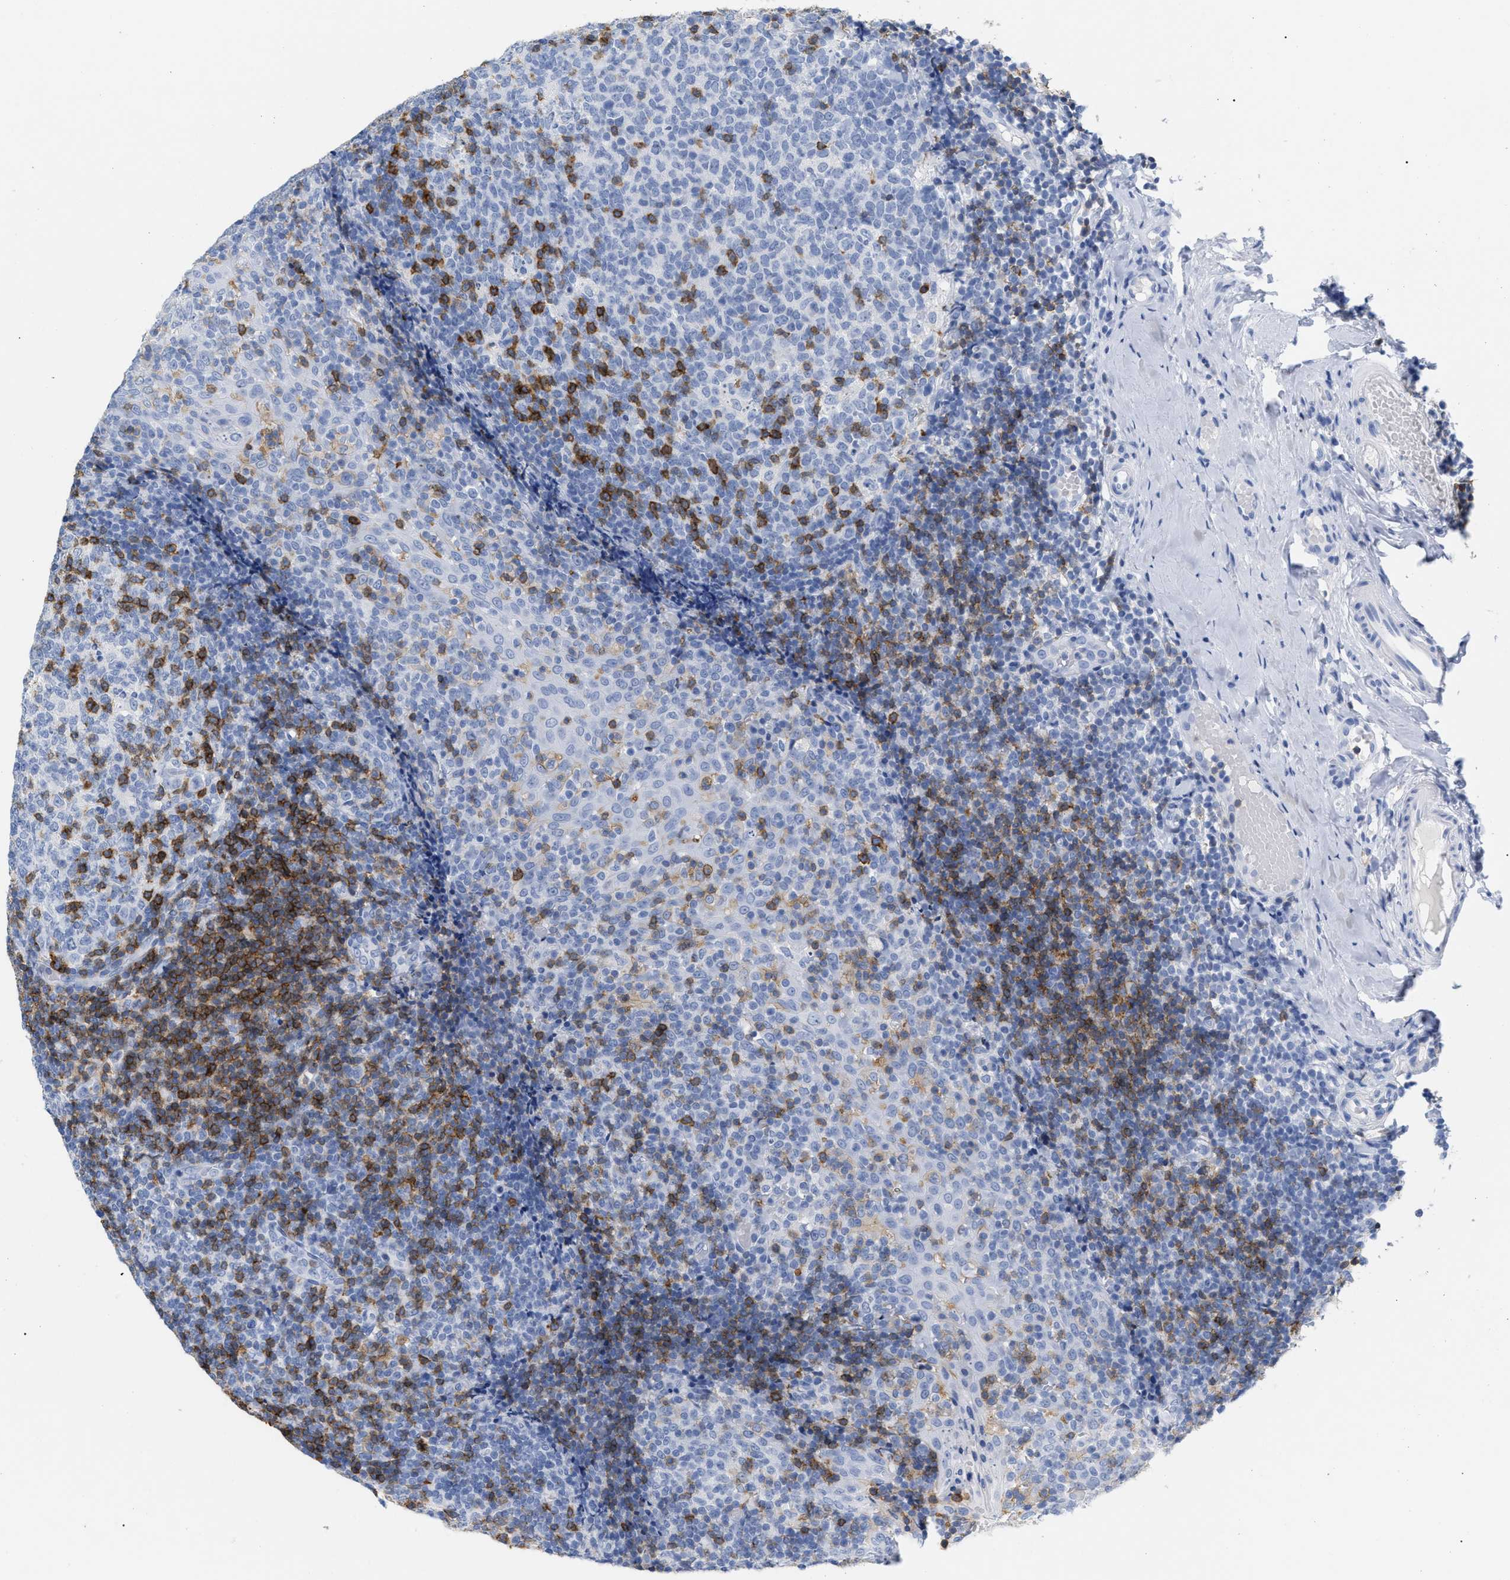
{"staining": {"intensity": "strong", "quantity": "<25%", "location": "cytoplasmic/membranous"}, "tissue": "tonsil", "cell_type": "Germinal center cells", "image_type": "normal", "snomed": [{"axis": "morphology", "description": "Normal tissue, NOS"}, {"axis": "topography", "description": "Tonsil"}], "caption": "A high-resolution micrograph shows immunohistochemistry staining of normal tonsil, which shows strong cytoplasmic/membranous expression in about <25% of germinal center cells.", "gene": "CD5", "patient": {"sex": "female", "age": 19}}